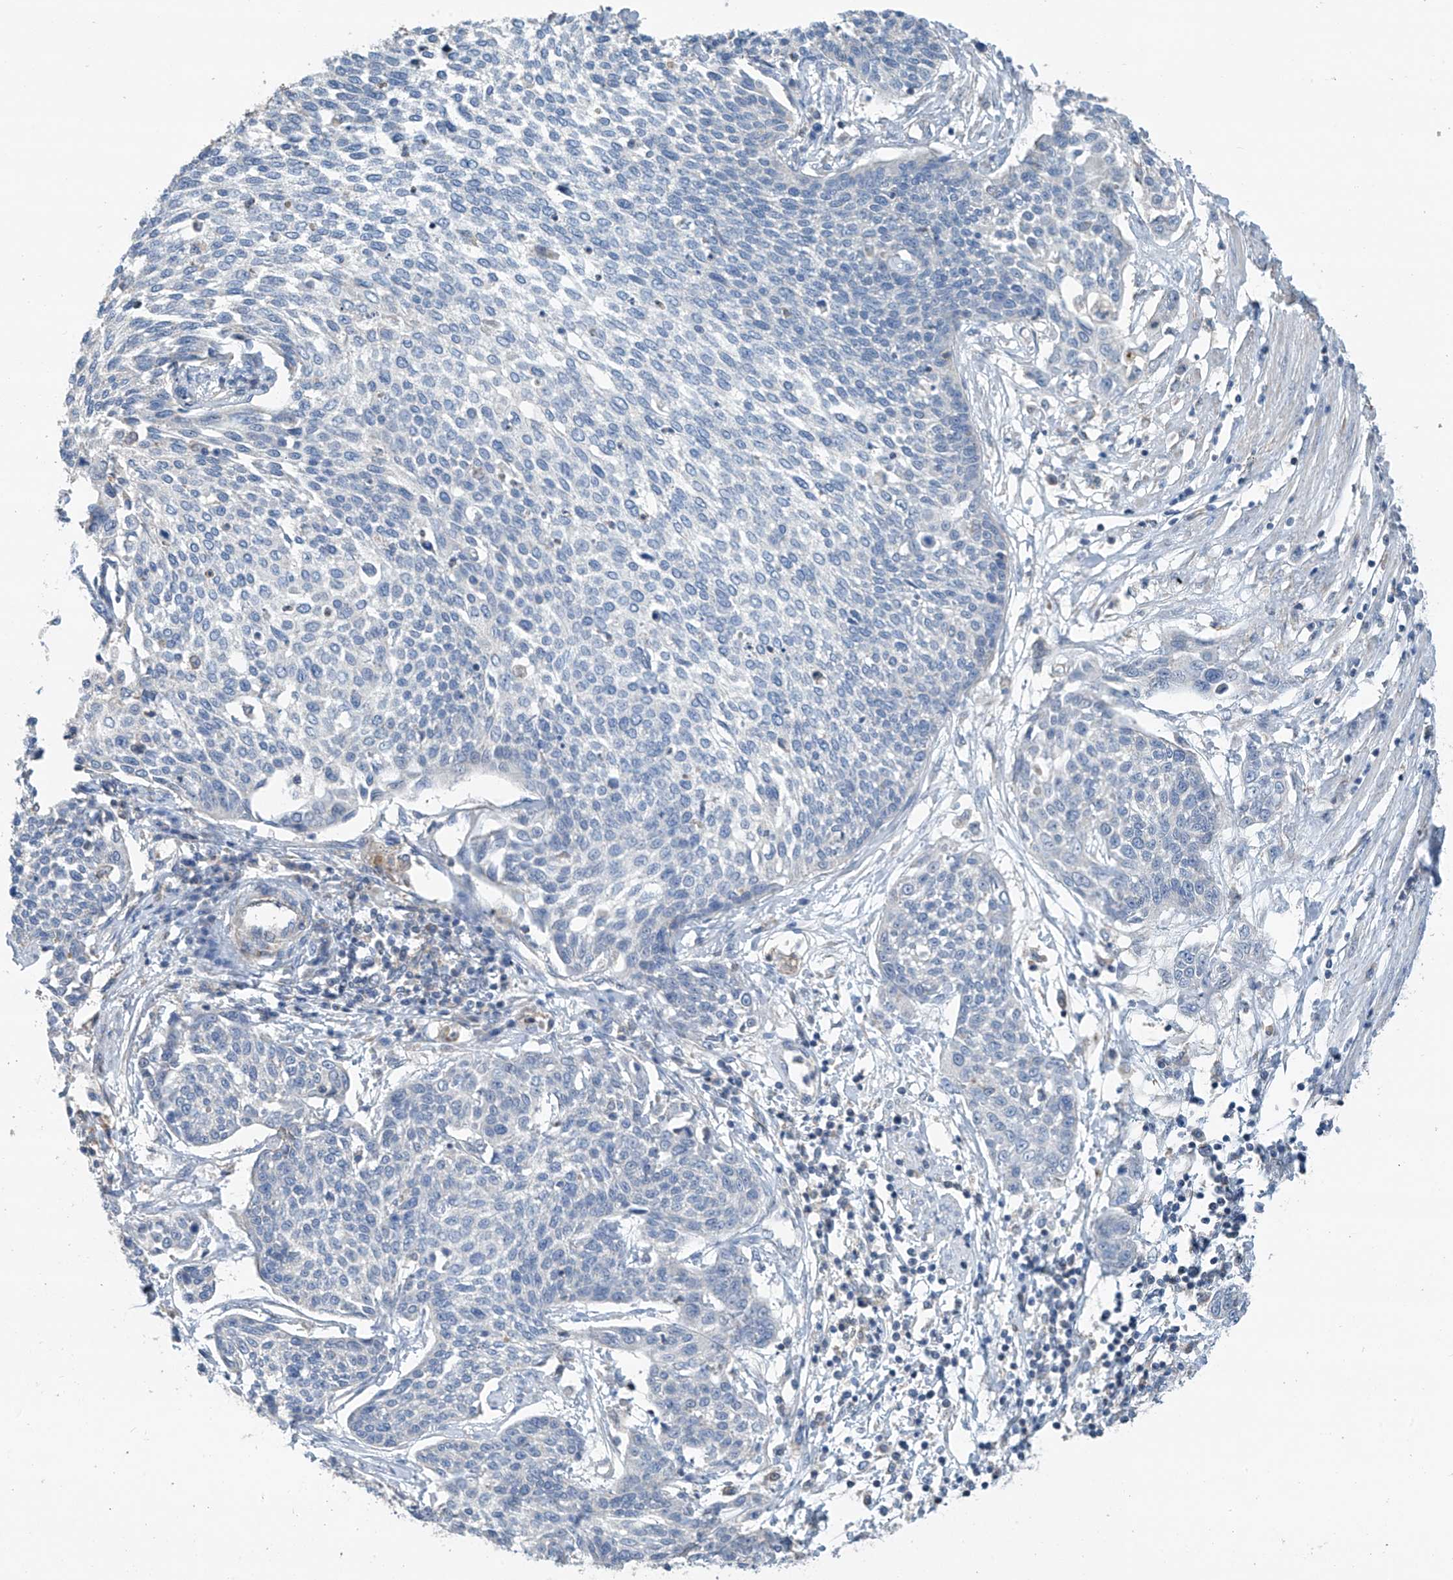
{"staining": {"intensity": "negative", "quantity": "none", "location": "none"}, "tissue": "cervical cancer", "cell_type": "Tumor cells", "image_type": "cancer", "snomed": [{"axis": "morphology", "description": "Squamous cell carcinoma, NOS"}, {"axis": "topography", "description": "Cervix"}], "caption": "A high-resolution histopathology image shows immunohistochemistry (IHC) staining of cervical cancer (squamous cell carcinoma), which displays no significant expression in tumor cells.", "gene": "SYN3", "patient": {"sex": "female", "age": 34}}